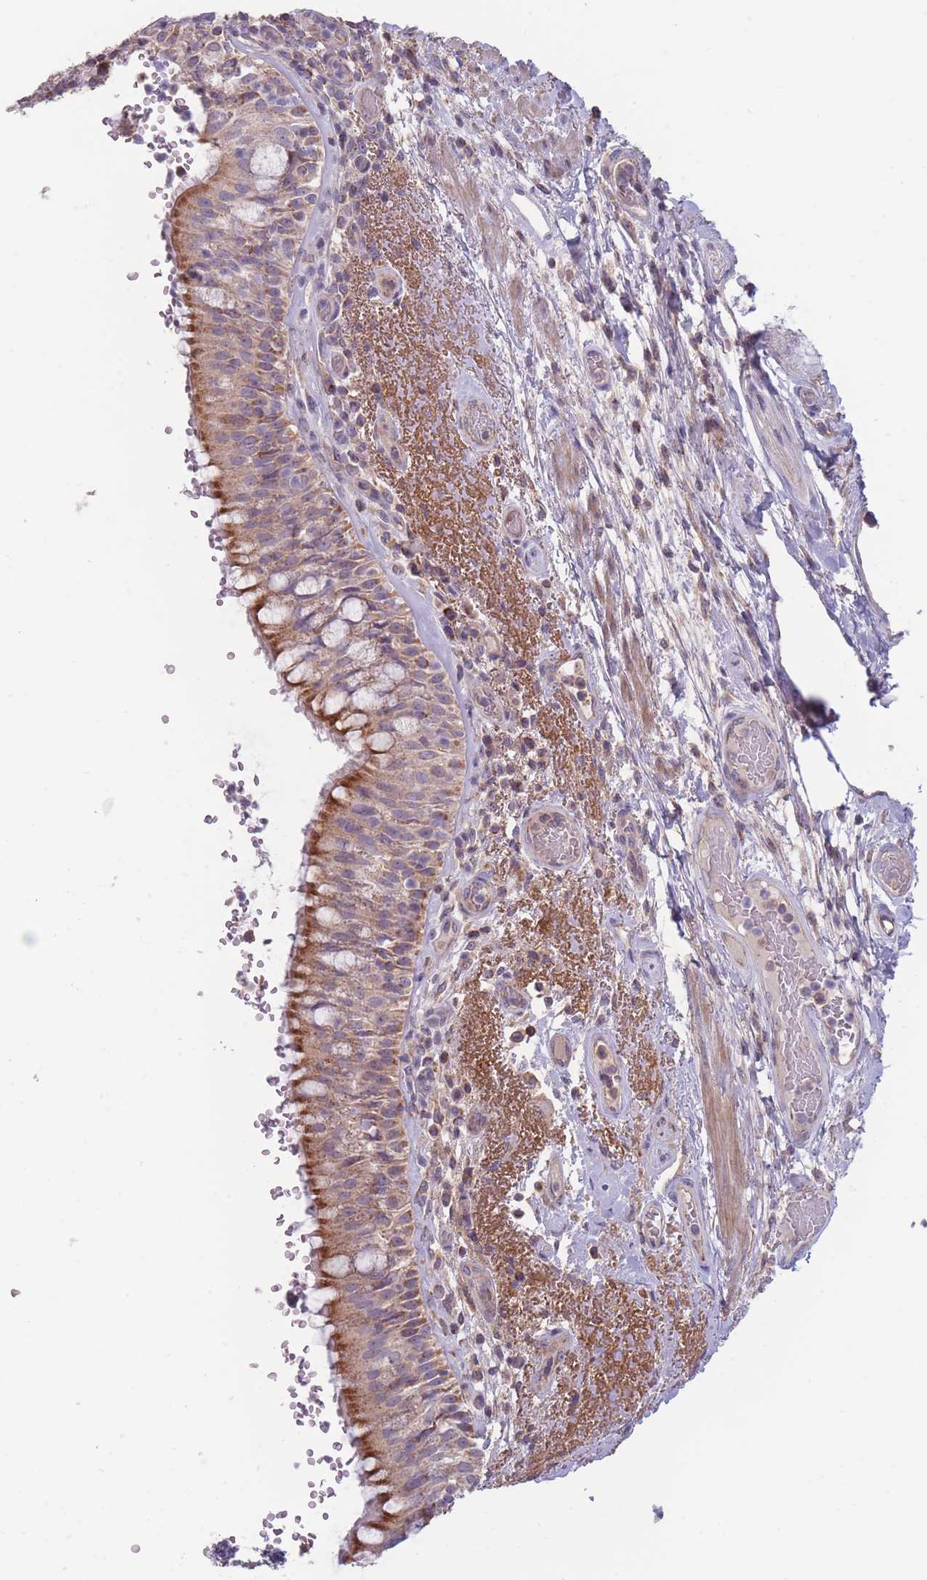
{"staining": {"intensity": "moderate", "quantity": "25%-75%", "location": "cytoplasmic/membranous"}, "tissue": "bronchus", "cell_type": "Respiratory epithelial cells", "image_type": "normal", "snomed": [{"axis": "morphology", "description": "Normal tissue, NOS"}, {"axis": "topography", "description": "Cartilage tissue"}, {"axis": "topography", "description": "Bronchus"}], "caption": "Bronchus stained with immunohistochemistry demonstrates moderate cytoplasmic/membranous positivity in about 25%-75% of respiratory epithelial cells.", "gene": "SLC25A42", "patient": {"sex": "male", "age": 63}}